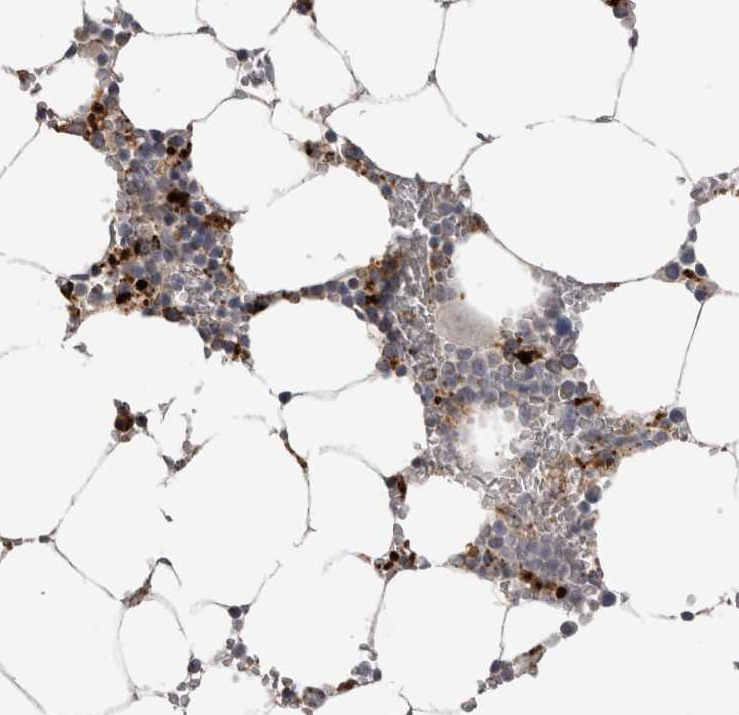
{"staining": {"intensity": "strong", "quantity": "<25%", "location": "cytoplasmic/membranous"}, "tissue": "bone marrow", "cell_type": "Hematopoietic cells", "image_type": "normal", "snomed": [{"axis": "morphology", "description": "Normal tissue, NOS"}, {"axis": "topography", "description": "Bone marrow"}], "caption": "Hematopoietic cells show medium levels of strong cytoplasmic/membranous staining in about <25% of cells in unremarkable human bone marrow. The staining is performed using DAB brown chromogen to label protein expression. The nuclei are counter-stained blue using hematoxylin.", "gene": "CTSZ", "patient": {"sex": "male", "age": 70}}